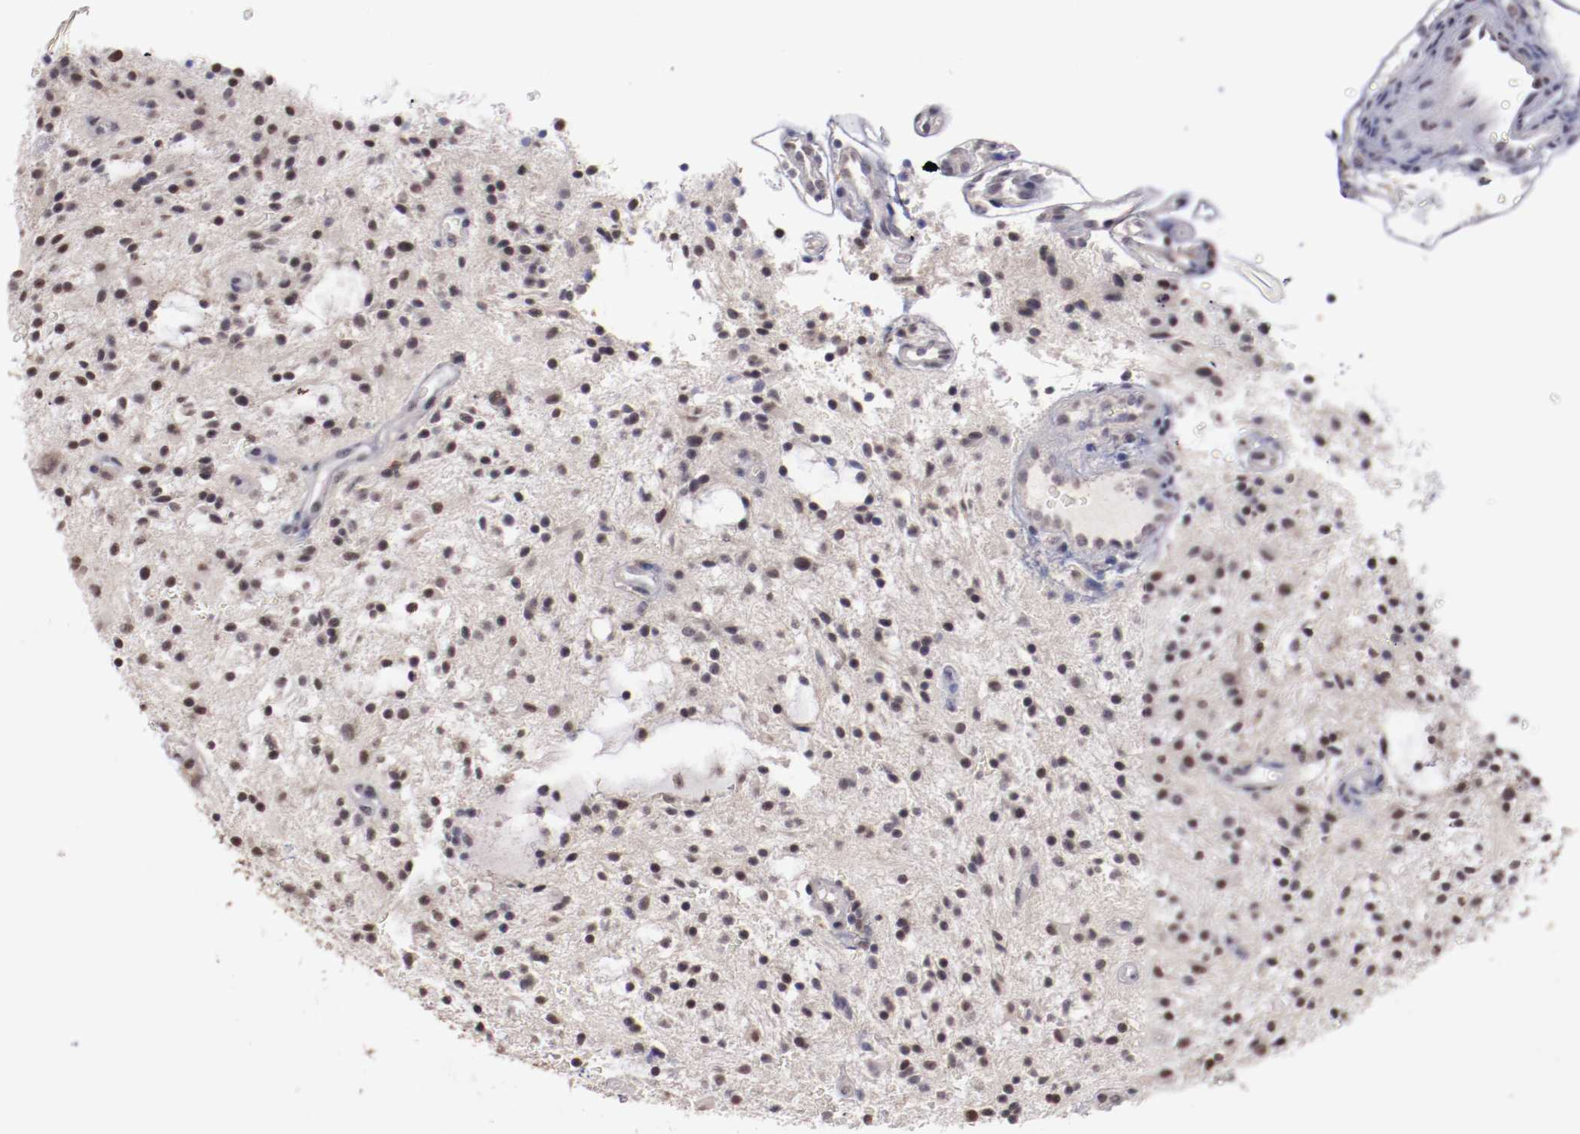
{"staining": {"intensity": "weak", "quantity": "25%-75%", "location": "nuclear"}, "tissue": "glioma", "cell_type": "Tumor cells", "image_type": "cancer", "snomed": [{"axis": "morphology", "description": "Glioma, malignant, NOS"}, {"axis": "topography", "description": "Cerebellum"}], "caption": "Approximately 25%-75% of tumor cells in malignant glioma display weak nuclear protein positivity as visualized by brown immunohistochemical staining.", "gene": "NRXN3", "patient": {"sex": "female", "age": 10}}